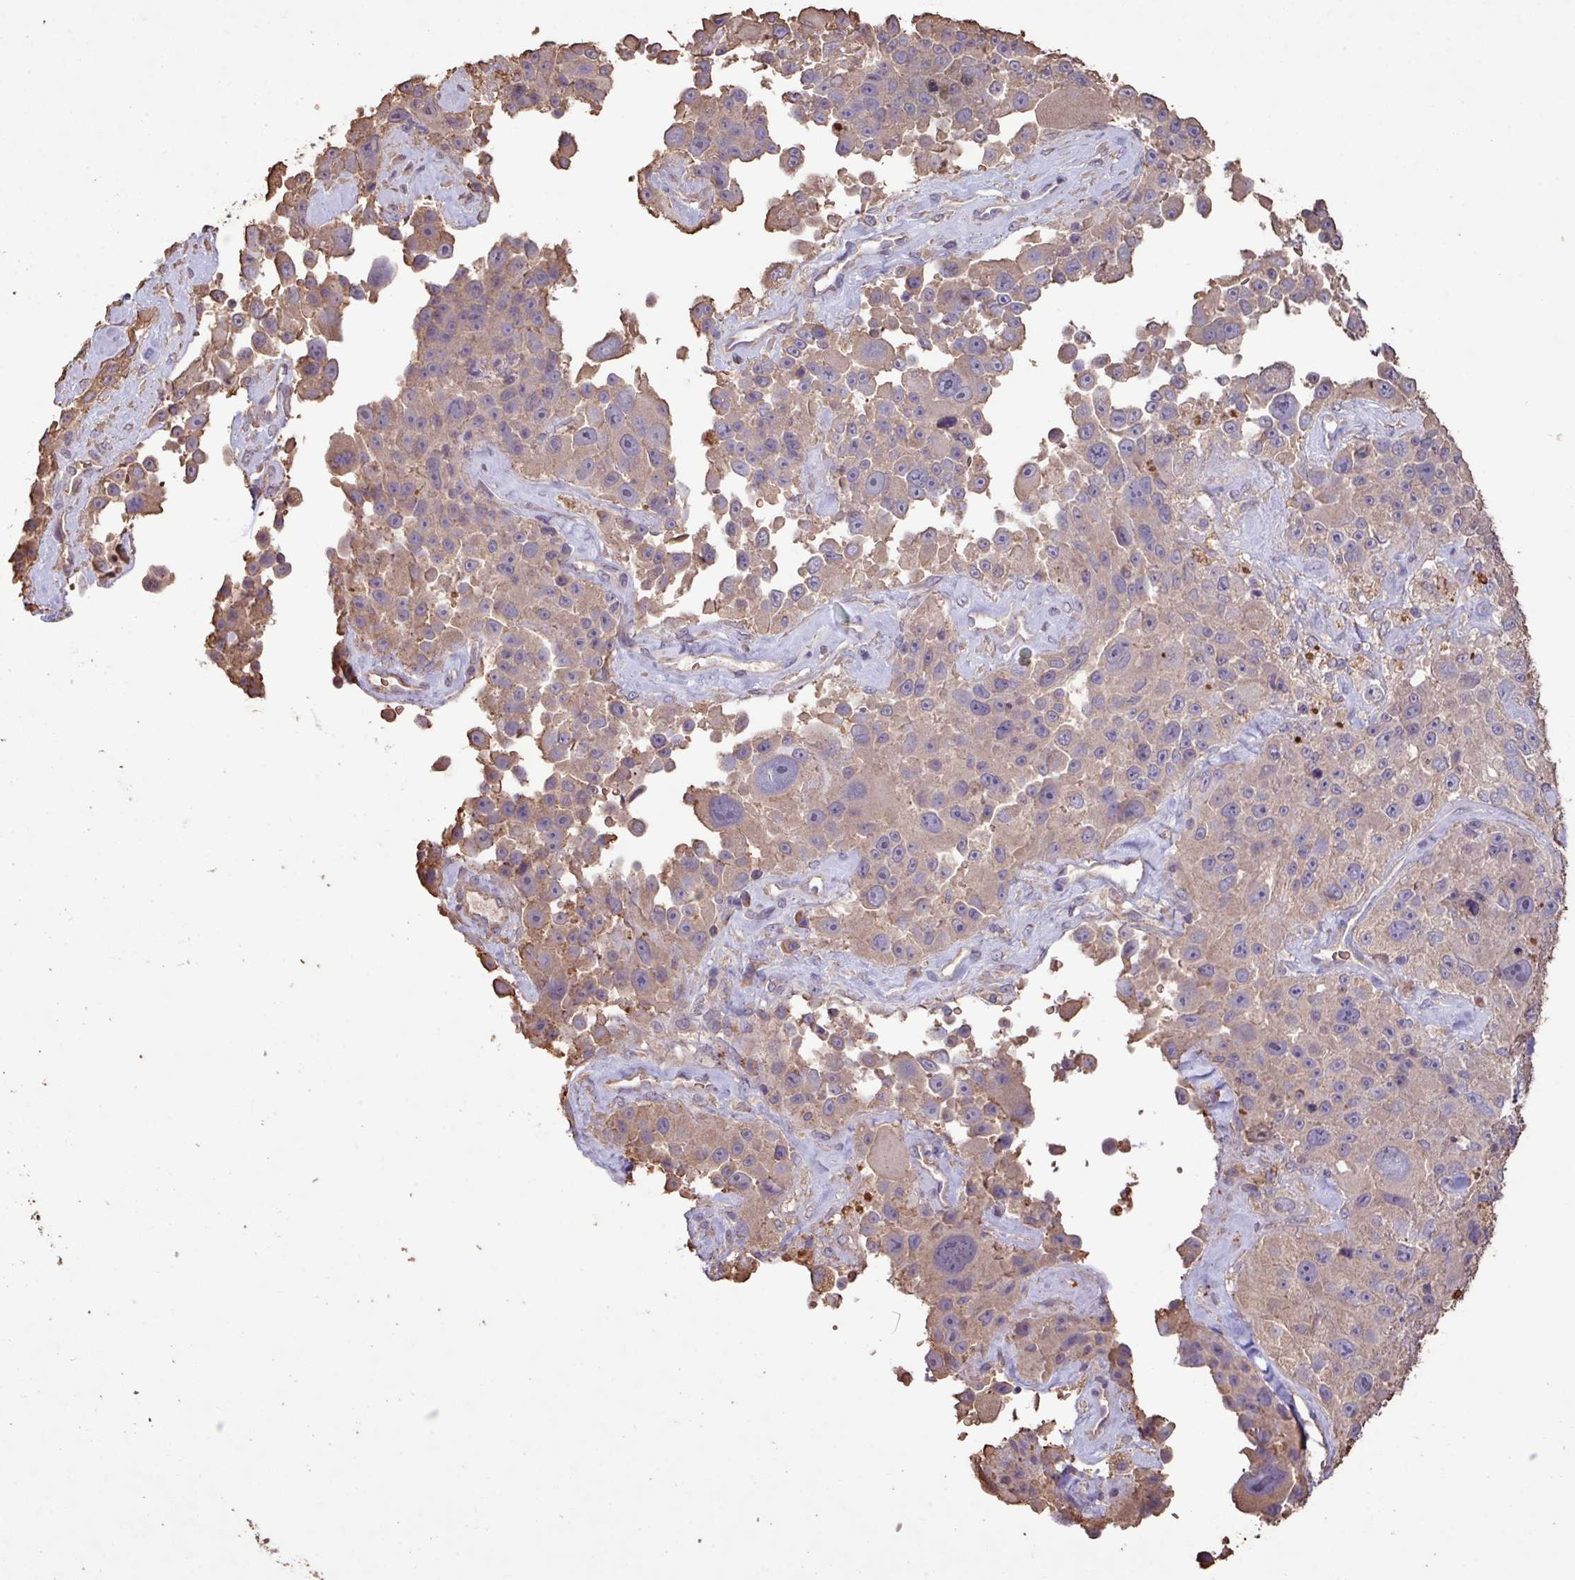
{"staining": {"intensity": "weak", "quantity": ">75%", "location": "cytoplasmic/membranous"}, "tissue": "melanoma", "cell_type": "Tumor cells", "image_type": "cancer", "snomed": [{"axis": "morphology", "description": "Malignant melanoma, Metastatic site"}, {"axis": "topography", "description": "Lymph node"}], "caption": "This is a micrograph of immunohistochemistry staining of malignant melanoma (metastatic site), which shows weak expression in the cytoplasmic/membranous of tumor cells.", "gene": "CAMK2B", "patient": {"sex": "male", "age": 62}}